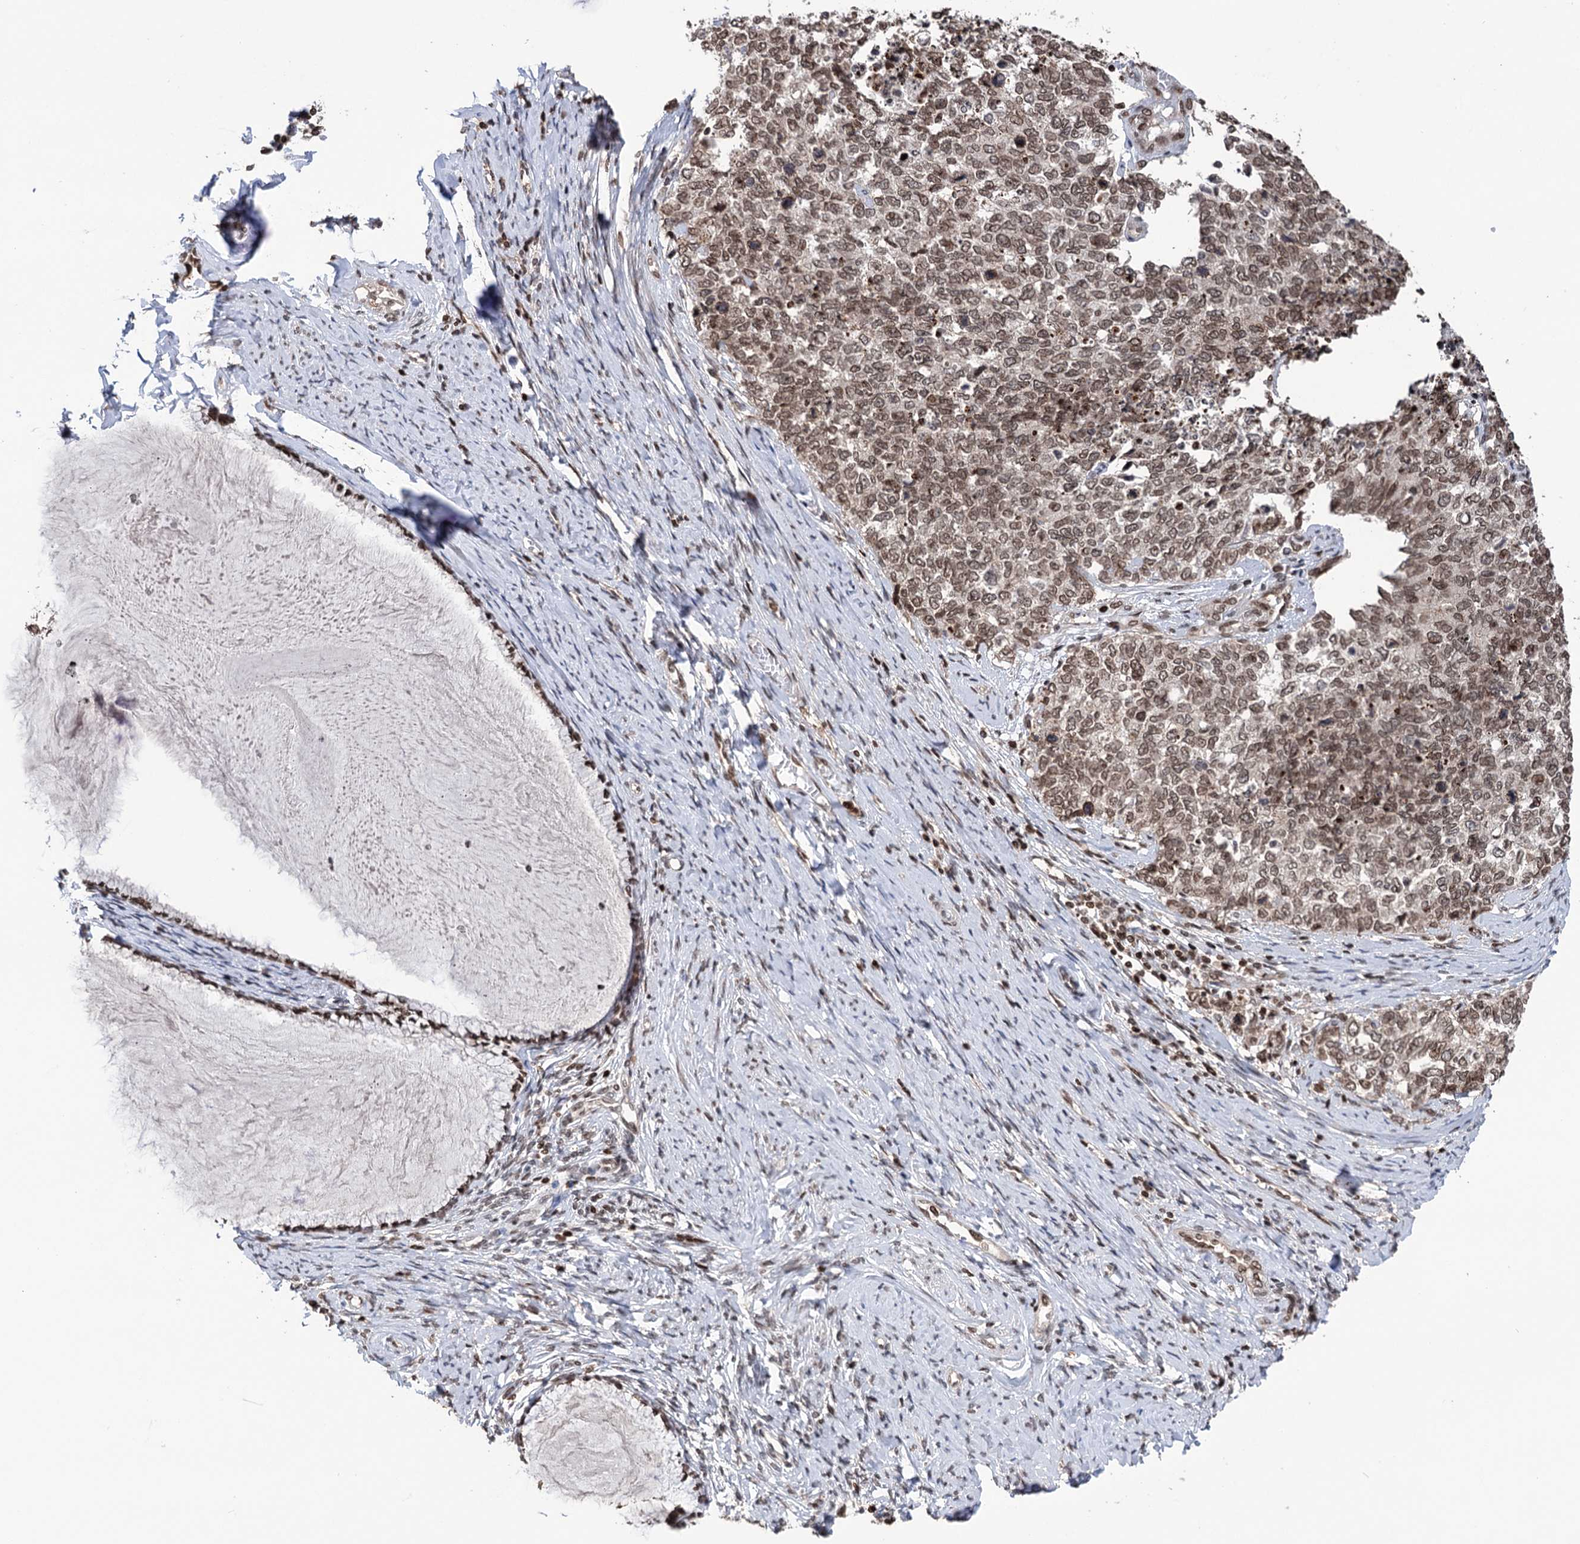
{"staining": {"intensity": "moderate", "quantity": ">75%", "location": "nuclear"}, "tissue": "cervical cancer", "cell_type": "Tumor cells", "image_type": "cancer", "snomed": [{"axis": "morphology", "description": "Squamous cell carcinoma, NOS"}, {"axis": "topography", "description": "Cervix"}], "caption": "Approximately >75% of tumor cells in human cervical cancer (squamous cell carcinoma) exhibit moderate nuclear protein expression as visualized by brown immunohistochemical staining.", "gene": "CCDC77", "patient": {"sex": "female", "age": 63}}